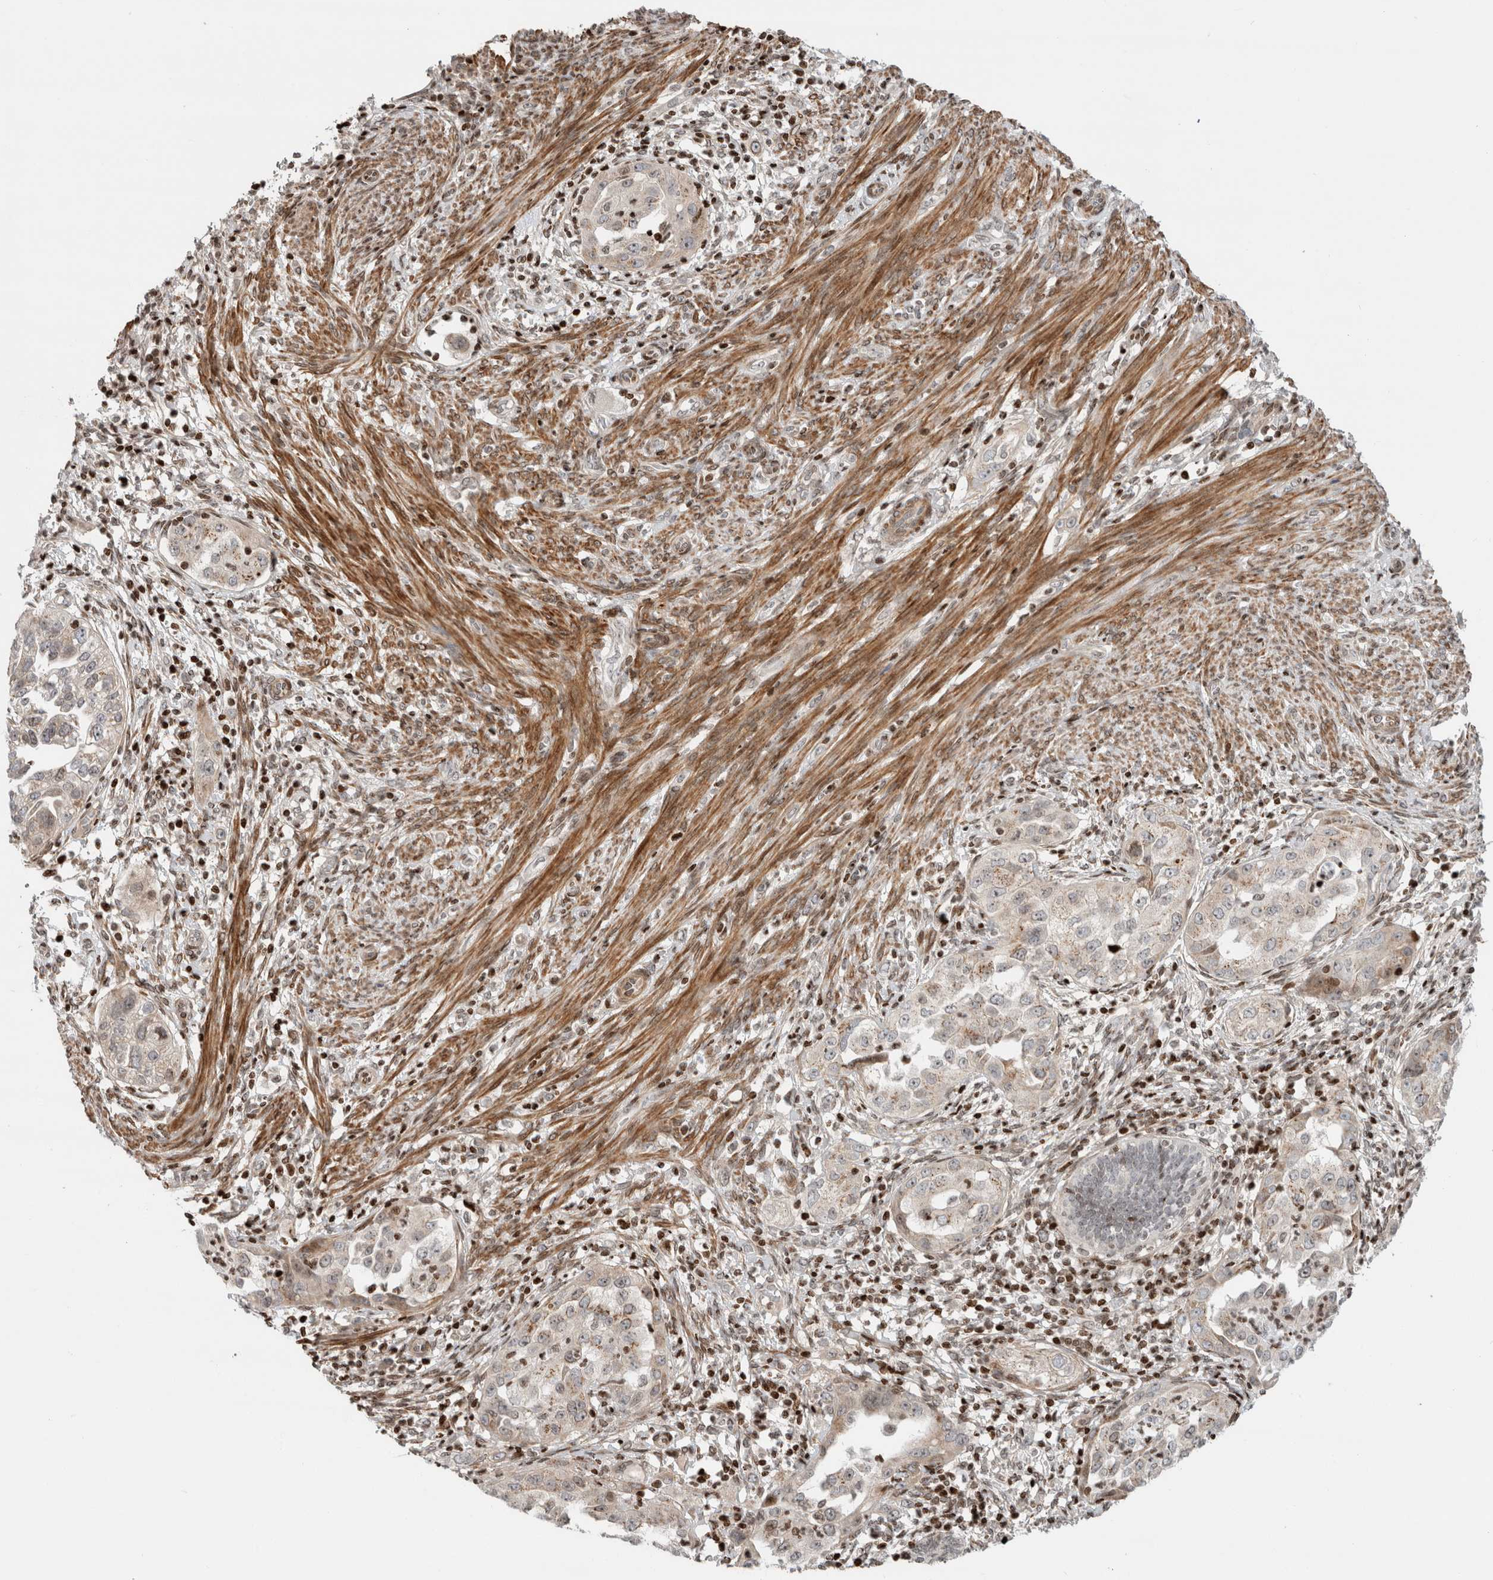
{"staining": {"intensity": "moderate", "quantity": "<25%", "location": "cytoplasmic/membranous"}, "tissue": "endometrial cancer", "cell_type": "Tumor cells", "image_type": "cancer", "snomed": [{"axis": "morphology", "description": "Adenocarcinoma, NOS"}, {"axis": "topography", "description": "Endometrium"}], "caption": "High-power microscopy captured an IHC photomicrograph of adenocarcinoma (endometrial), revealing moderate cytoplasmic/membranous positivity in approximately <25% of tumor cells.", "gene": "GINS4", "patient": {"sex": "female", "age": 85}}